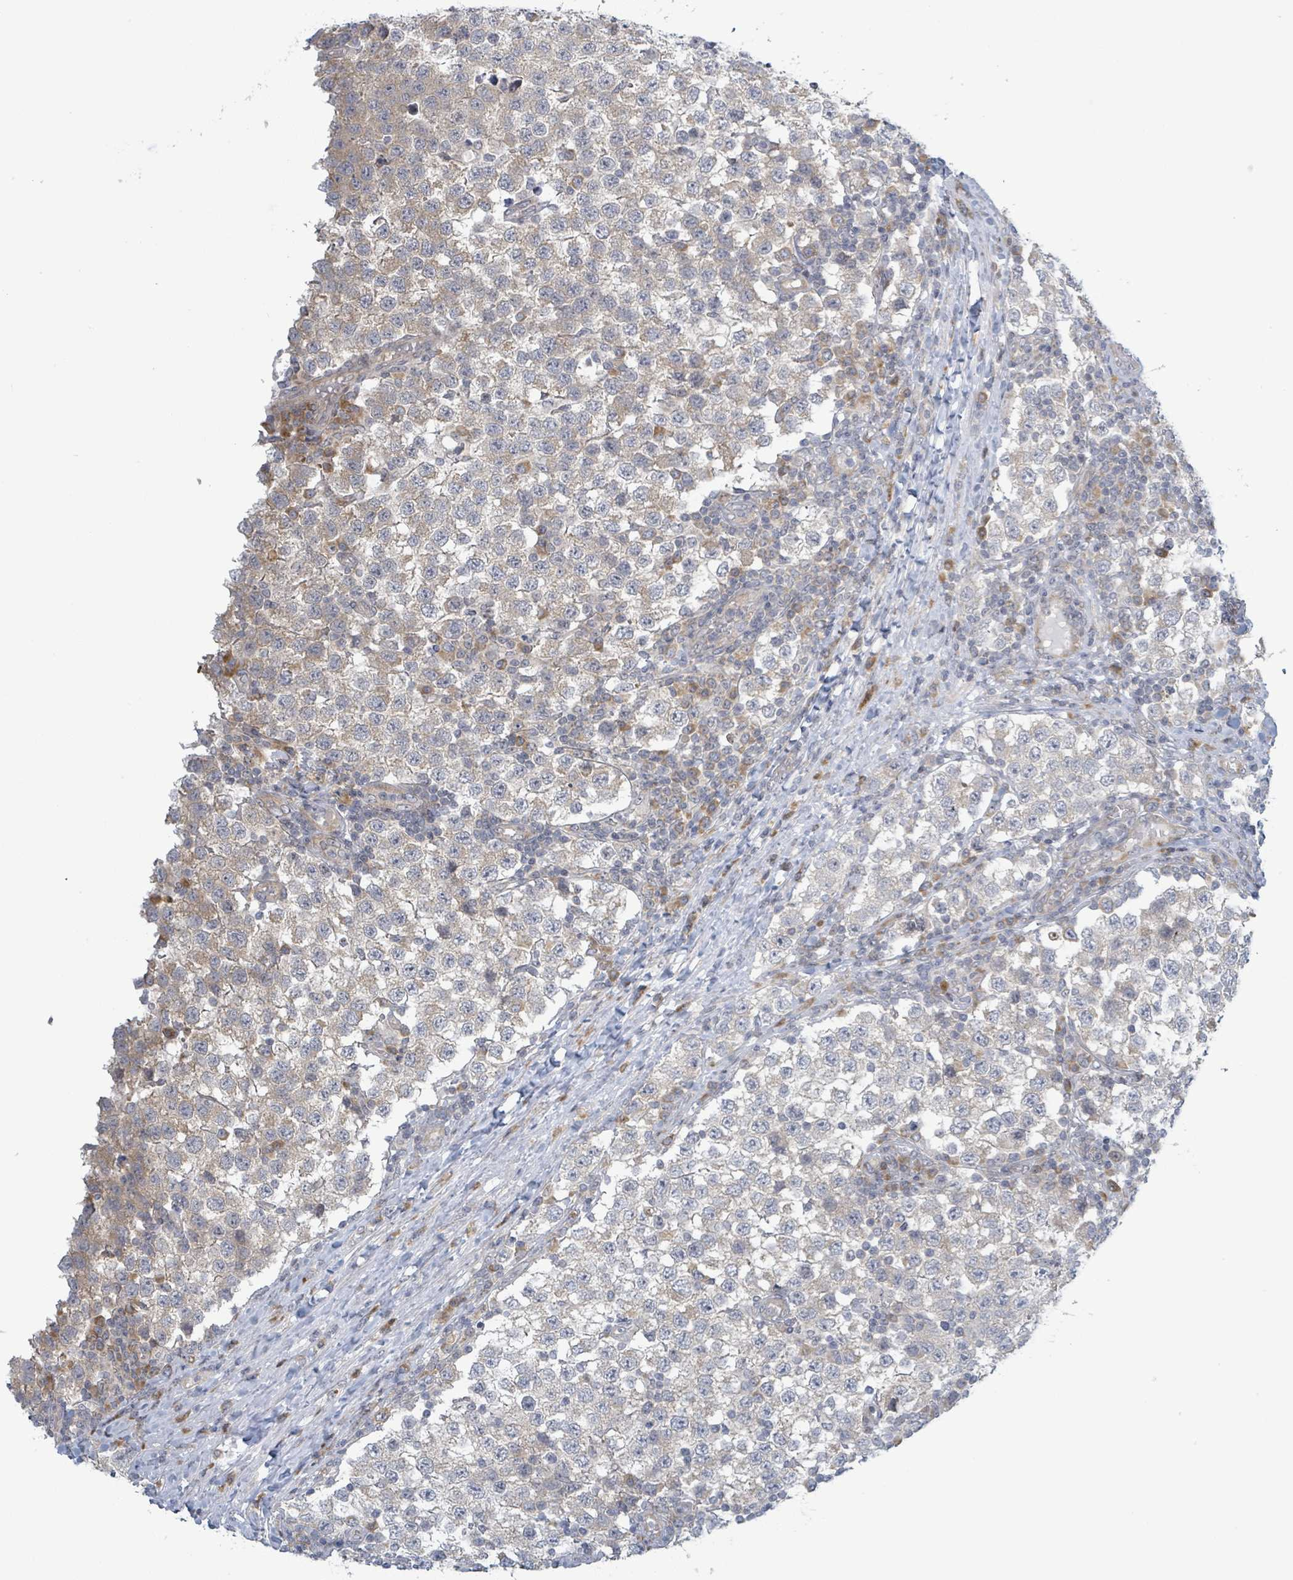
{"staining": {"intensity": "weak", "quantity": "25%-75%", "location": "cytoplasmic/membranous"}, "tissue": "testis cancer", "cell_type": "Tumor cells", "image_type": "cancer", "snomed": [{"axis": "morphology", "description": "Seminoma, NOS"}, {"axis": "topography", "description": "Testis"}], "caption": "Testis seminoma stained with a protein marker shows weak staining in tumor cells.", "gene": "RPL32", "patient": {"sex": "male", "age": 34}}